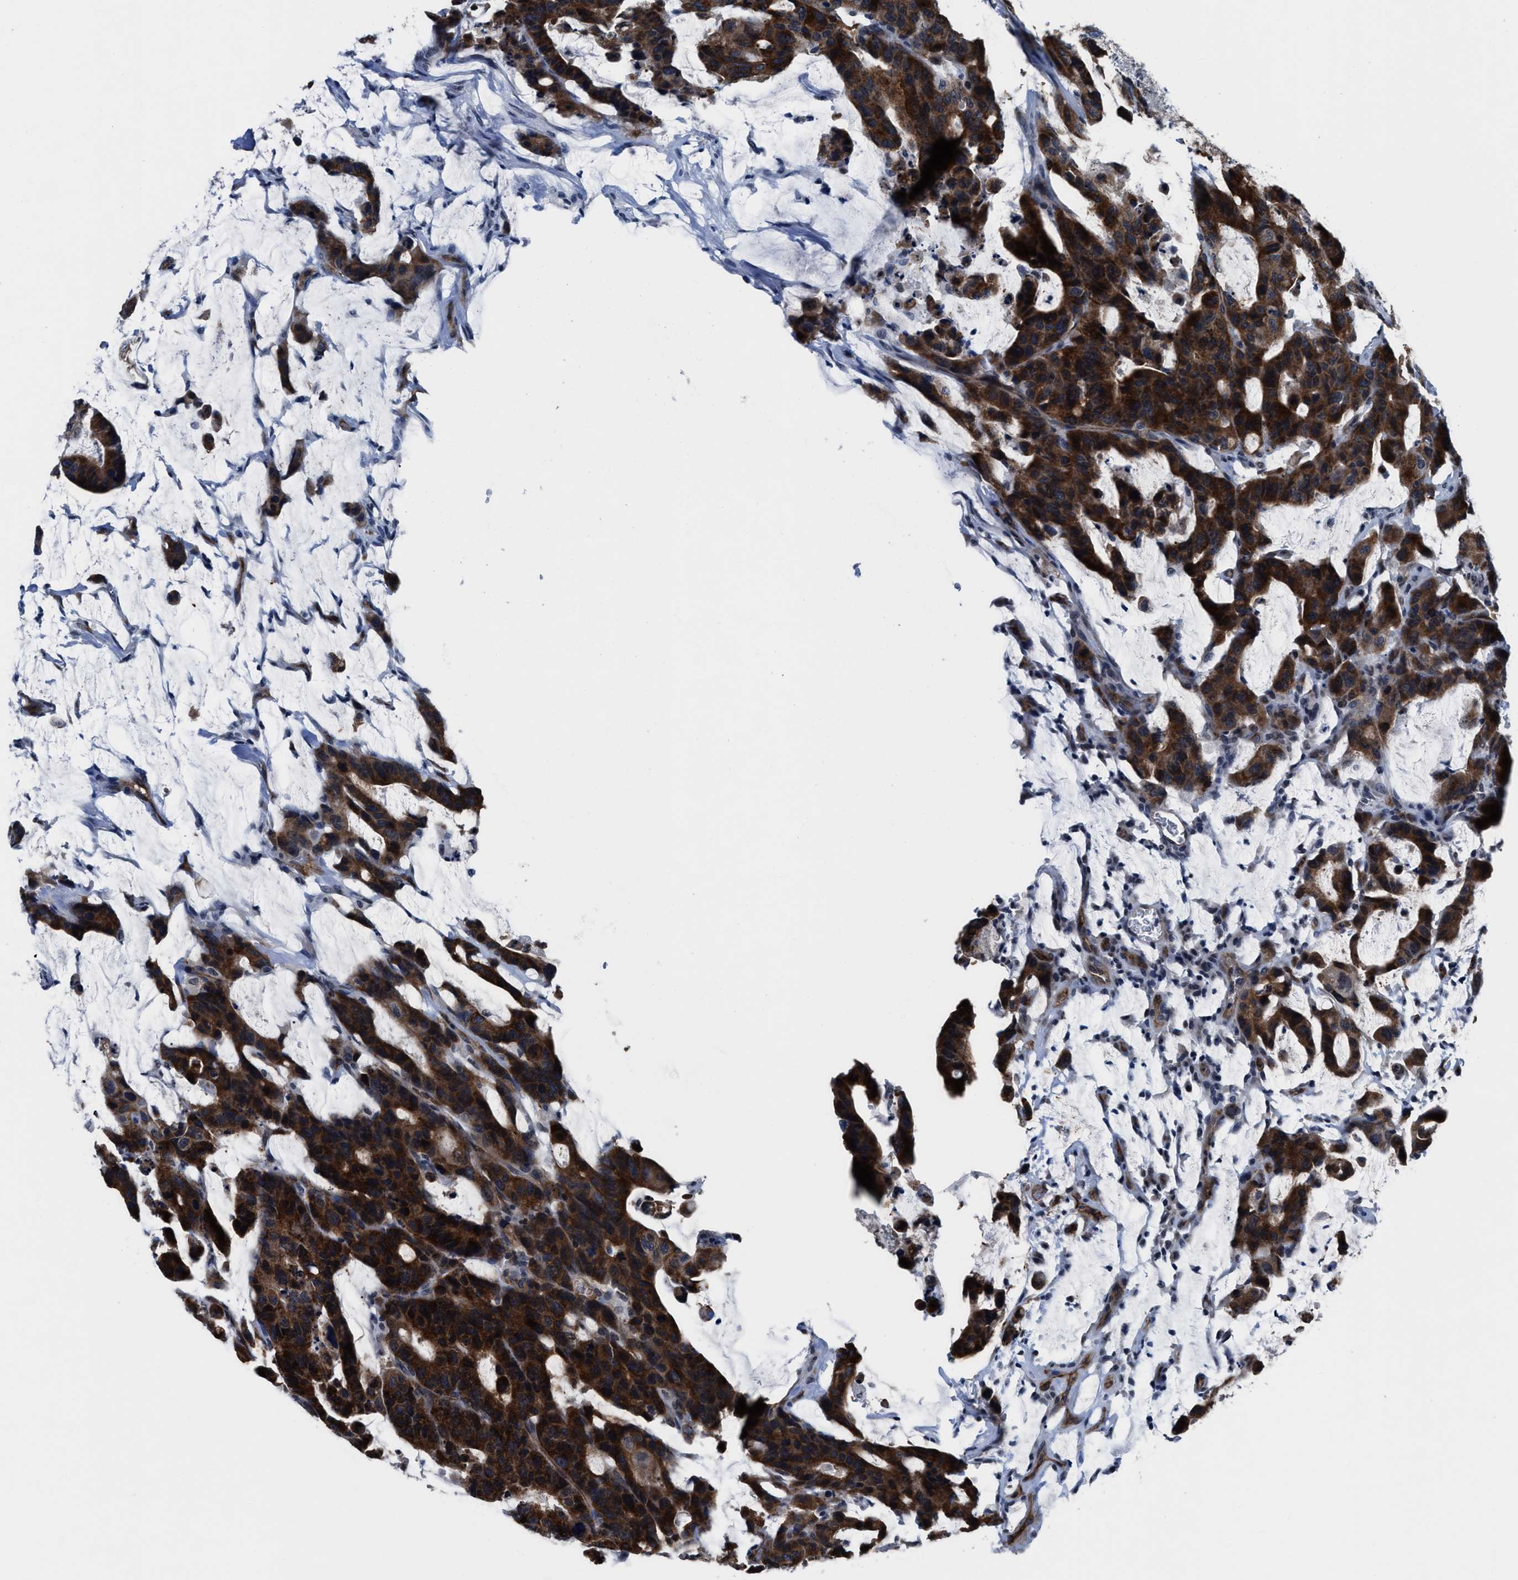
{"staining": {"intensity": "strong", "quantity": ">75%", "location": "cytoplasmic/membranous"}, "tissue": "colorectal cancer", "cell_type": "Tumor cells", "image_type": "cancer", "snomed": [{"axis": "morphology", "description": "Adenocarcinoma, NOS"}, {"axis": "topography", "description": "Colon"}], "caption": "High-magnification brightfield microscopy of colorectal adenocarcinoma stained with DAB (3,3'-diaminobenzidine) (brown) and counterstained with hematoxylin (blue). tumor cells exhibit strong cytoplasmic/membranous staining is identified in about>75% of cells.", "gene": "MARCKSL1", "patient": {"sex": "male", "age": 76}}